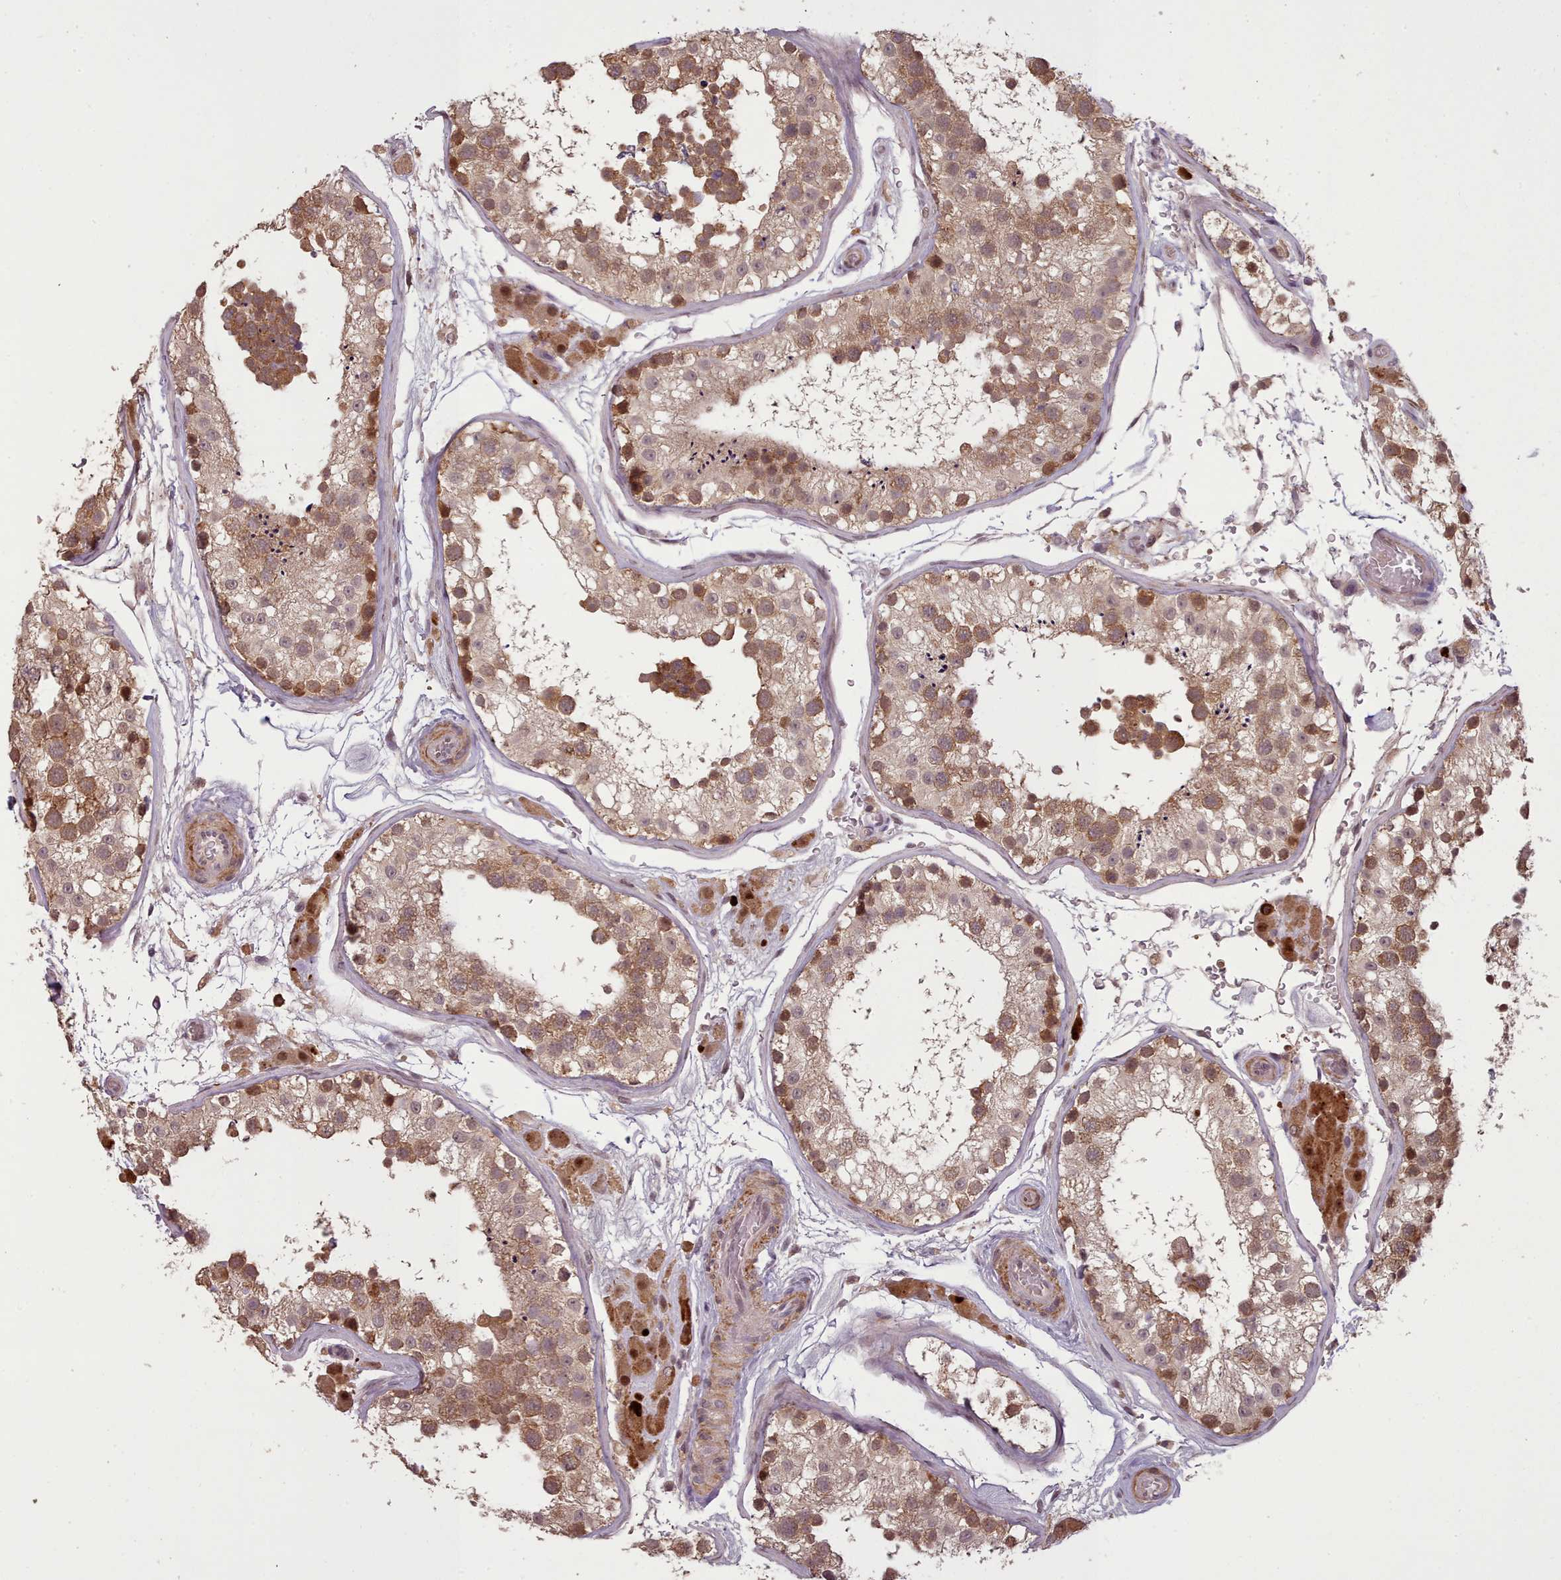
{"staining": {"intensity": "moderate", "quantity": ">75%", "location": "cytoplasmic/membranous"}, "tissue": "testis", "cell_type": "Cells in seminiferous ducts", "image_type": "normal", "snomed": [{"axis": "morphology", "description": "Normal tissue, NOS"}, {"axis": "topography", "description": "Testis"}], "caption": "DAB (3,3'-diaminobenzidine) immunohistochemical staining of unremarkable testis demonstrates moderate cytoplasmic/membranous protein expression in about >75% of cells in seminiferous ducts.", "gene": "CDC6", "patient": {"sex": "male", "age": 26}}